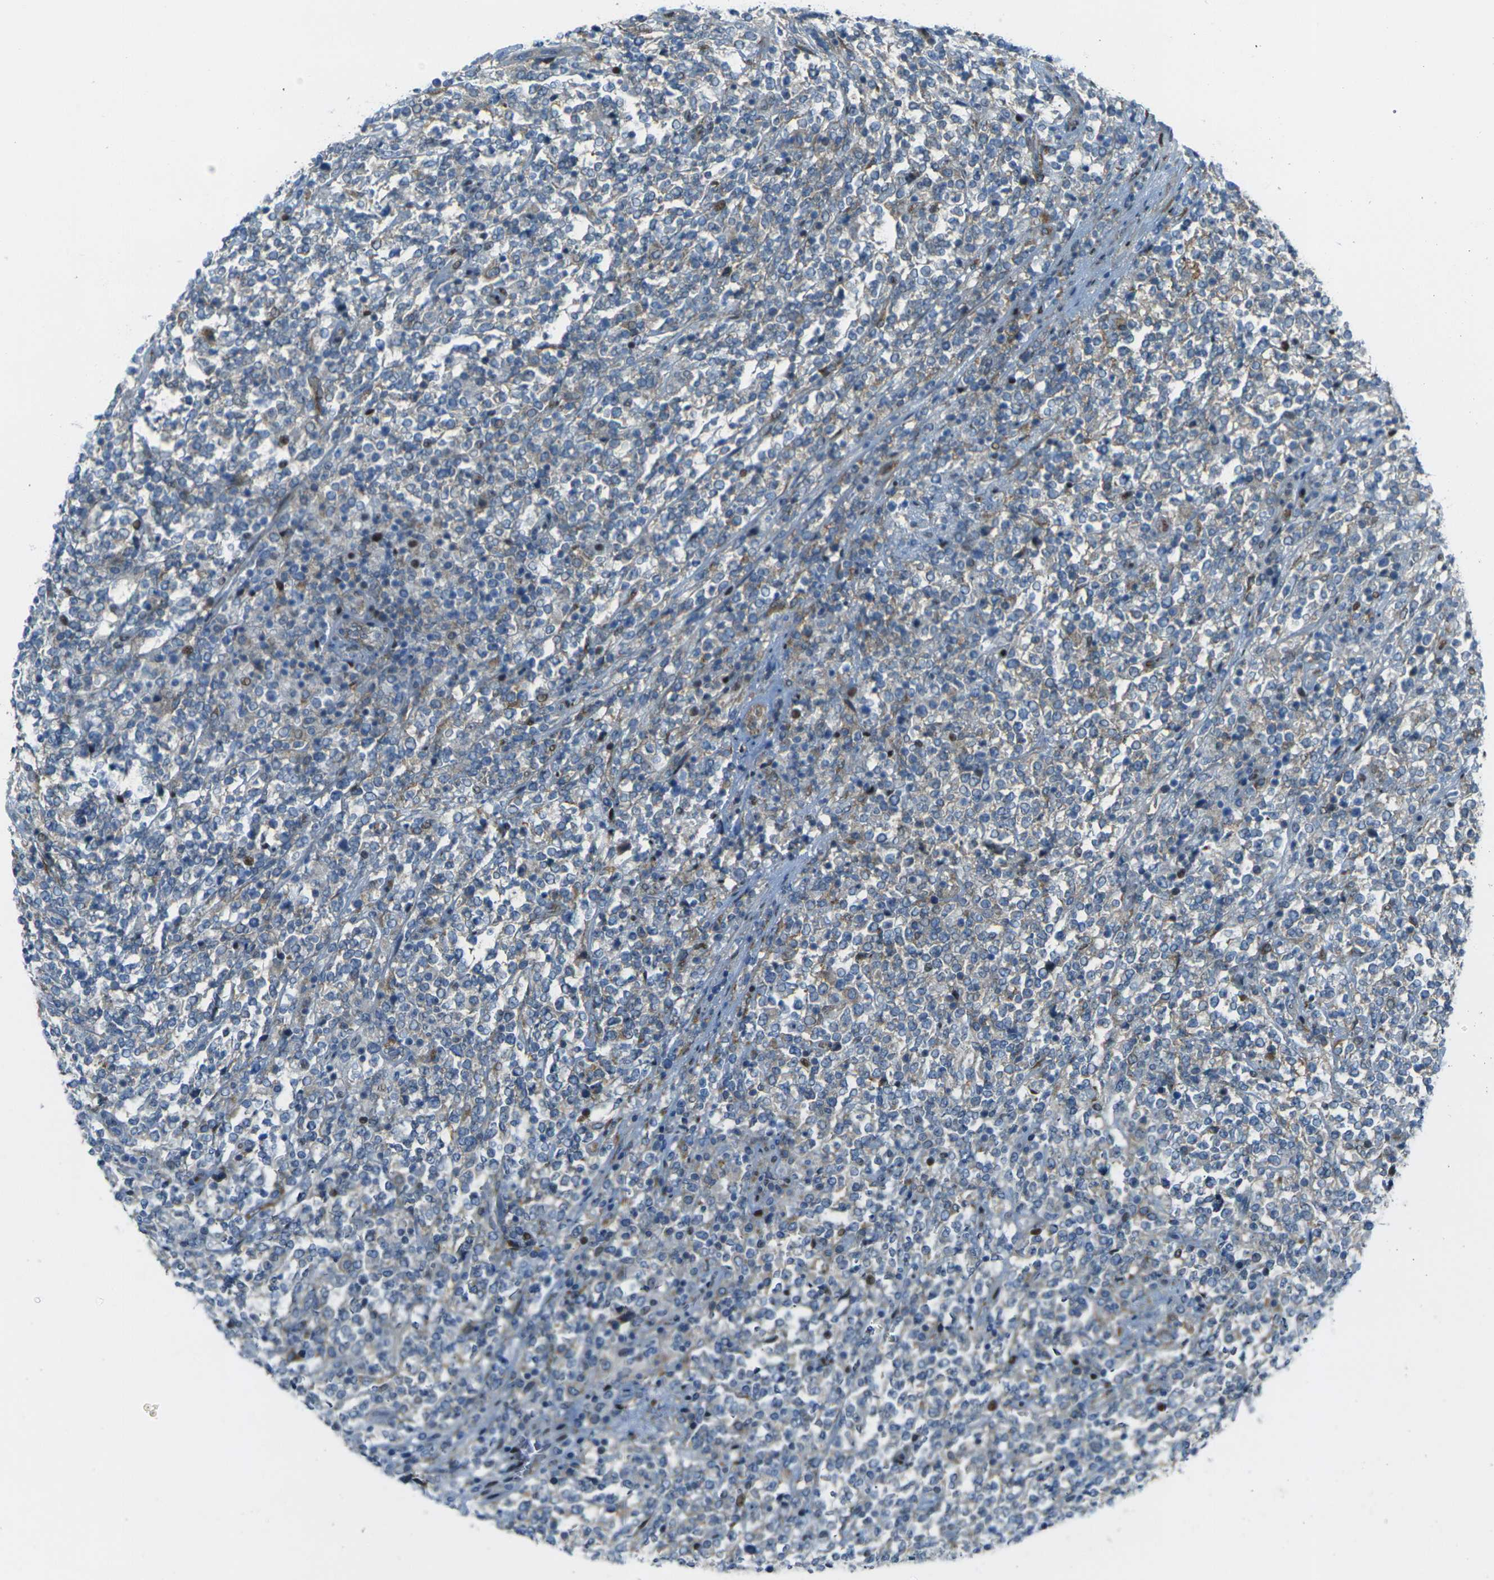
{"staining": {"intensity": "weak", "quantity": "<25%", "location": "cytoplasmic/membranous"}, "tissue": "lymphoma", "cell_type": "Tumor cells", "image_type": "cancer", "snomed": [{"axis": "morphology", "description": "Malignant lymphoma, non-Hodgkin's type, High grade"}, {"axis": "topography", "description": "Soft tissue"}], "caption": "Protein analysis of malignant lymphoma, non-Hodgkin's type (high-grade) demonstrates no significant staining in tumor cells.", "gene": "CELSR2", "patient": {"sex": "male", "age": 18}}